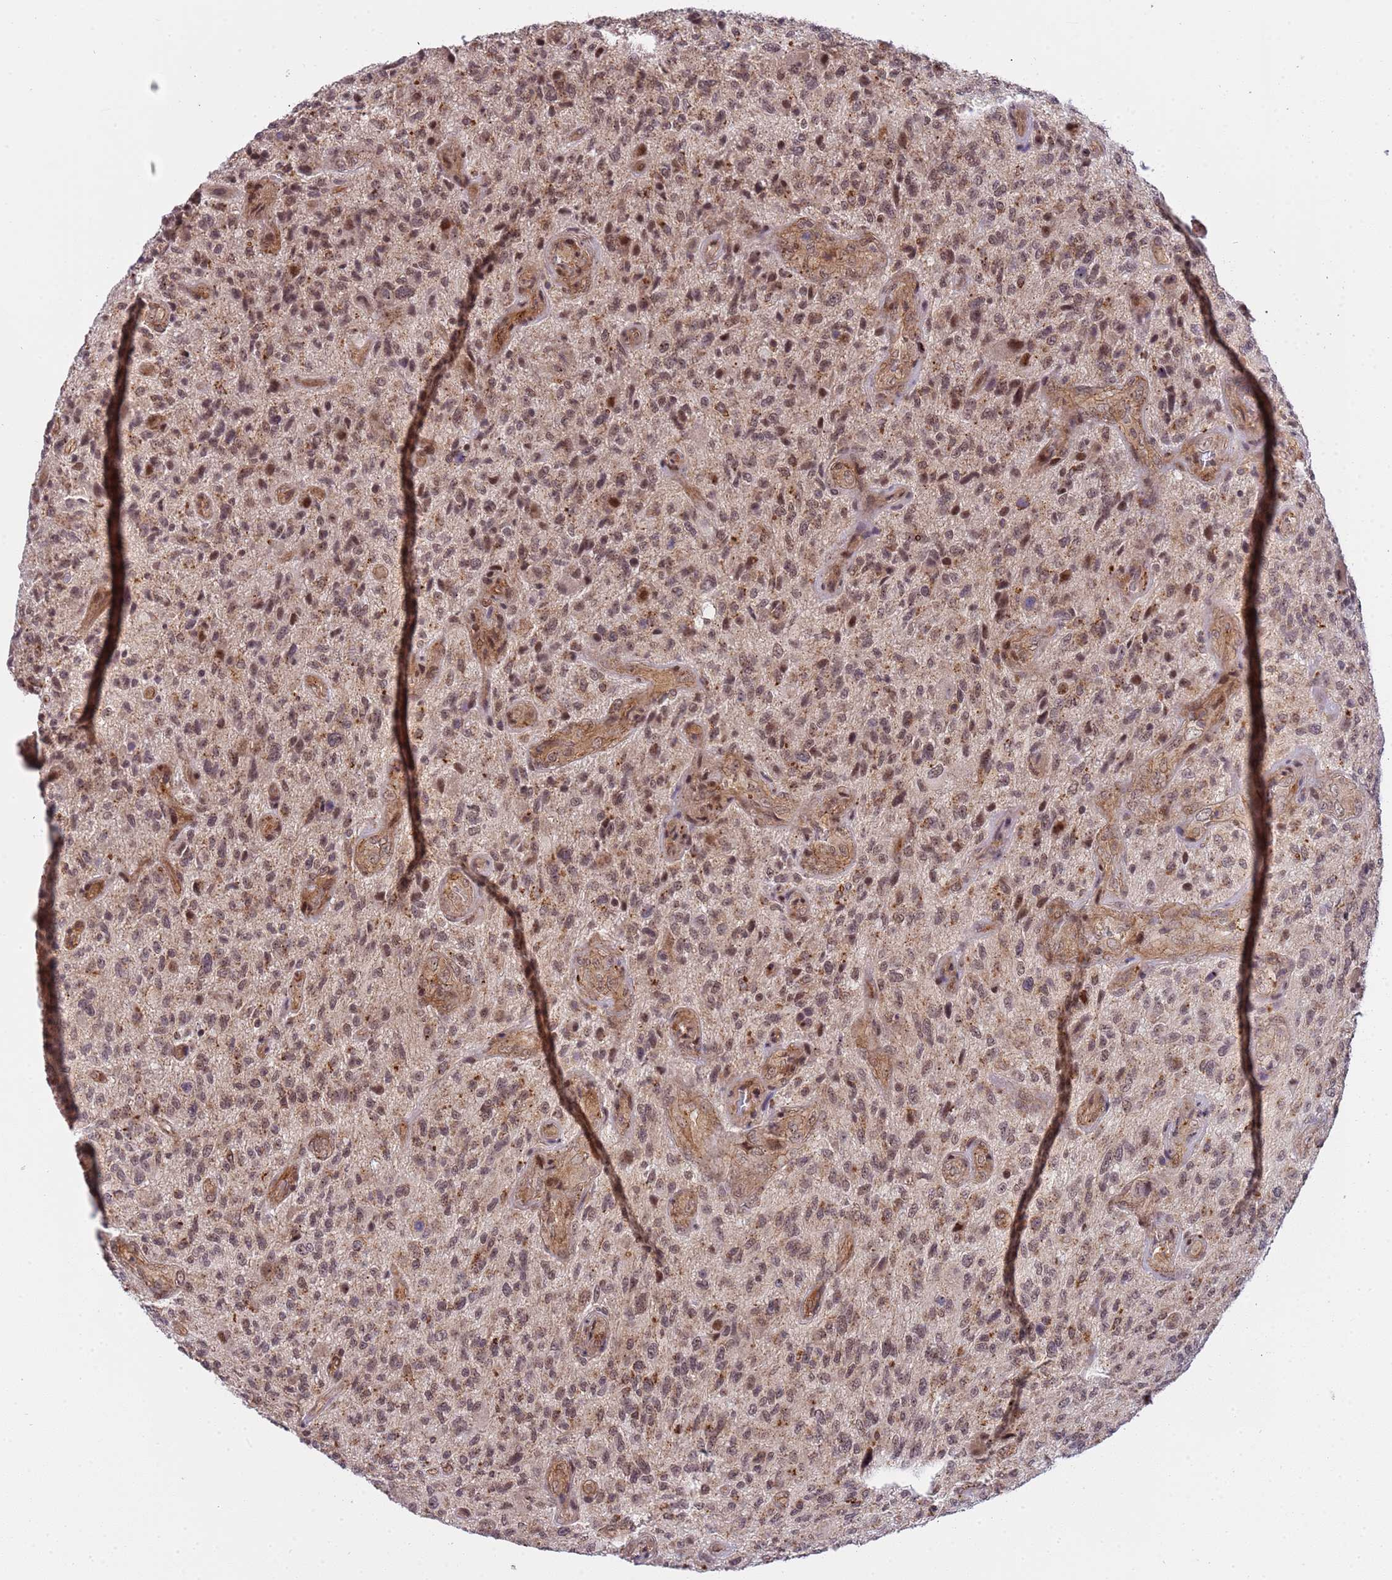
{"staining": {"intensity": "moderate", "quantity": "<25%", "location": "nuclear"}, "tissue": "glioma", "cell_type": "Tumor cells", "image_type": "cancer", "snomed": [{"axis": "morphology", "description": "Glioma, malignant, High grade"}, {"axis": "topography", "description": "Brain"}], "caption": "About <25% of tumor cells in human malignant high-grade glioma display moderate nuclear protein positivity as visualized by brown immunohistochemical staining.", "gene": "EMC2", "patient": {"sex": "male", "age": 47}}